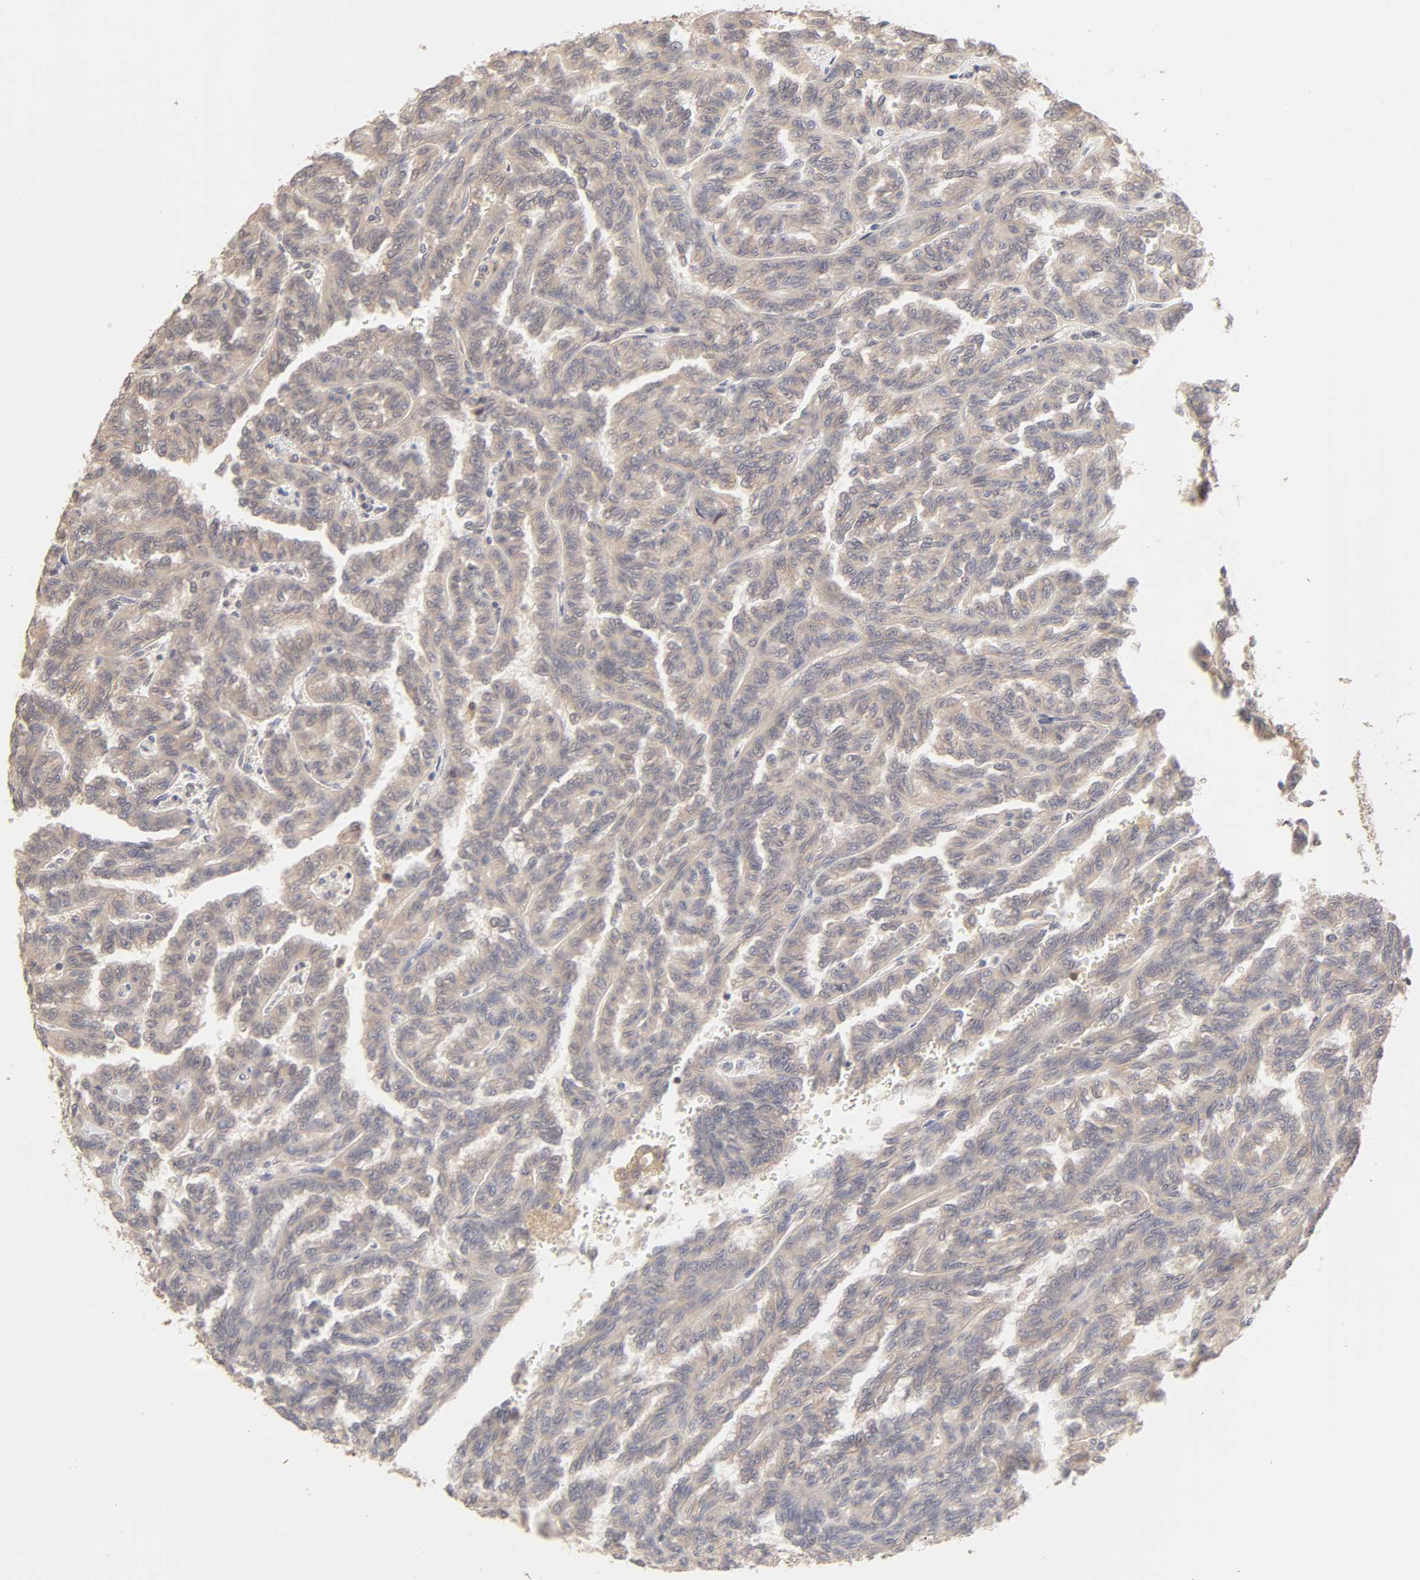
{"staining": {"intensity": "weak", "quantity": ">75%", "location": "cytoplasmic/membranous"}, "tissue": "renal cancer", "cell_type": "Tumor cells", "image_type": "cancer", "snomed": [{"axis": "morphology", "description": "Inflammation, NOS"}, {"axis": "morphology", "description": "Adenocarcinoma, NOS"}, {"axis": "topography", "description": "Kidney"}], "caption": "Protein staining by immunohistochemistry (IHC) exhibits weak cytoplasmic/membranous positivity in approximately >75% of tumor cells in renal cancer.", "gene": "AP1G2", "patient": {"sex": "male", "age": 68}}